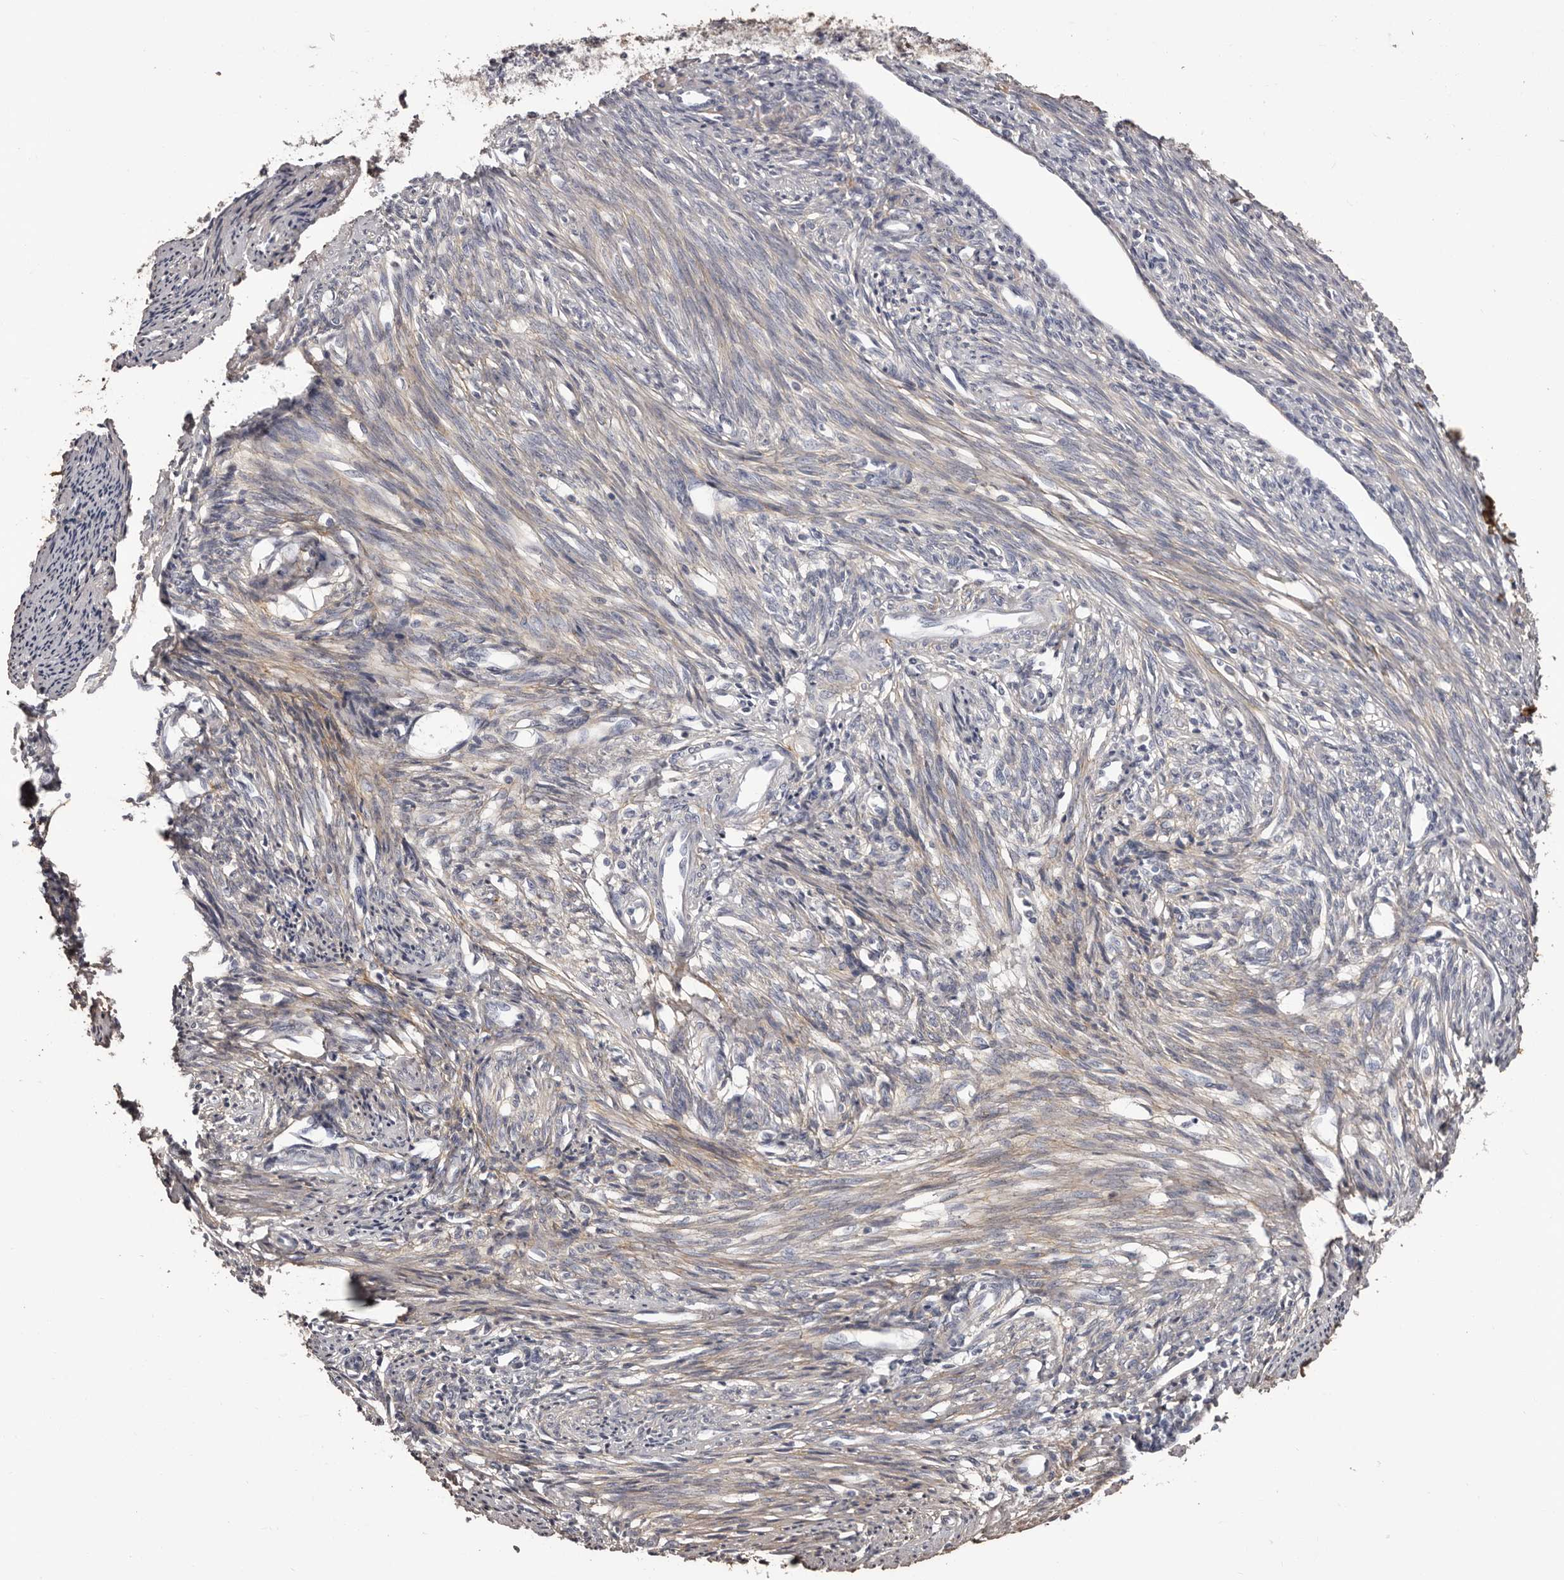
{"staining": {"intensity": "negative", "quantity": "none", "location": "none"}, "tissue": "endometrium", "cell_type": "Cells in endometrial stroma", "image_type": "normal", "snomed": [{"axis": "morphology", "description": "Normal tissue, NOS"}, {"axis": "topography", "description": "Endometrium"}], "caption": "This is an immunohistochemistry image of benign endometrium. There is no positivity in cells in endometrial stroma.", "gene": "COL6A1", "patient": {"sex": "female", "age": 56}}